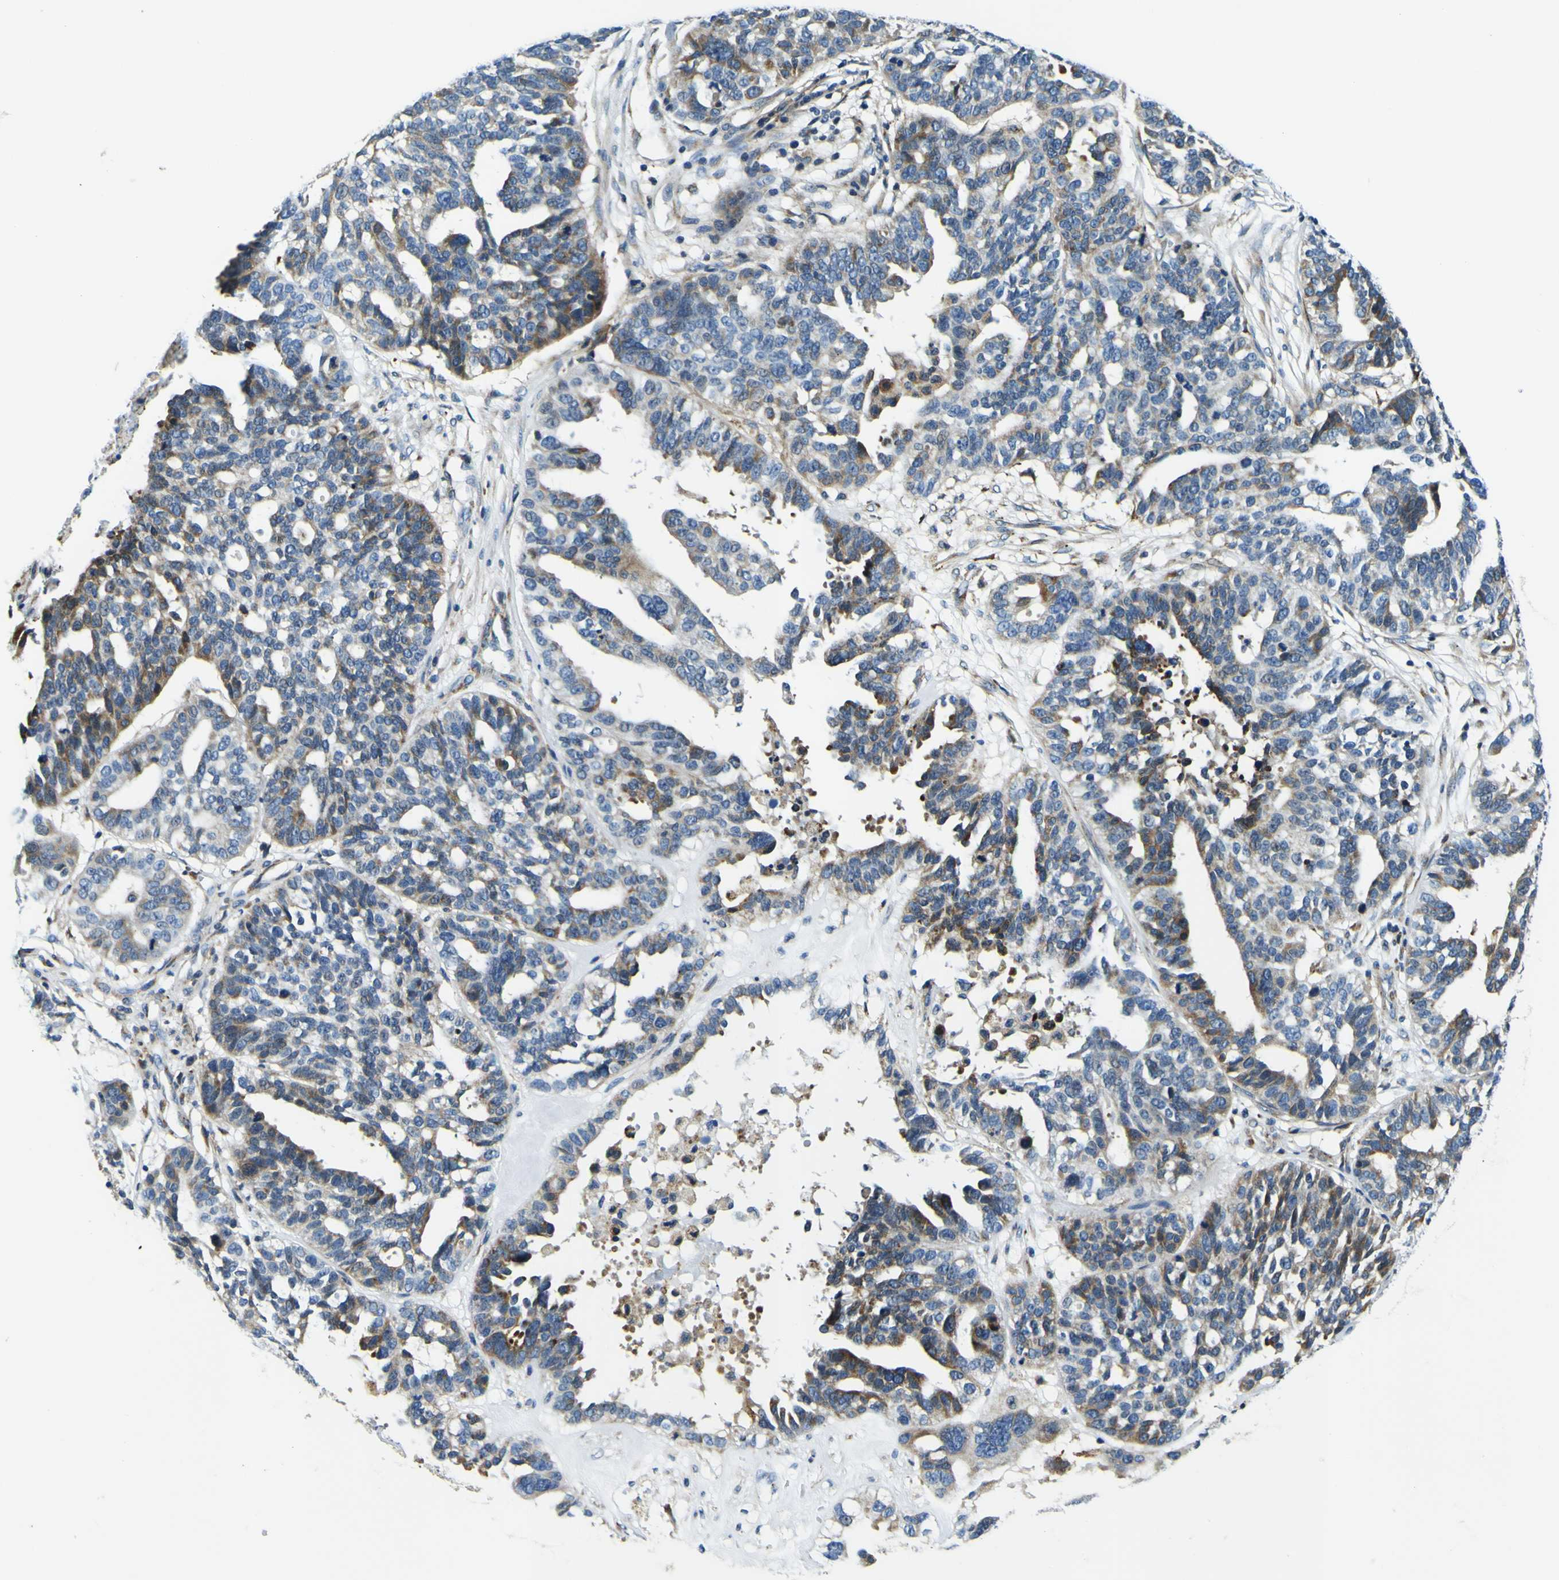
{"staining": {"intensity": "moderate", "quantity": "<25%", "location": "cytoplasmic/membranous"}, "tissue": "ovarian cancer", "cell_type": "Tumor cells", "image_type": "cancer", "snomed": [{"axis": "morphology", "description": "Cystadenocarcinoma, serous, NOS"}, {"axis": "topography", "description": "Ovary"}], "caption": "DAB (3,3'-diaminobenzidine) immunohistochemical staining of human ovarian cancer reveals moderate cytoplasmic/membranous protein staining in about <25% of tumor cells.", "gene": "NLRP3", "patient": {"sex": "female", "age": 59}}